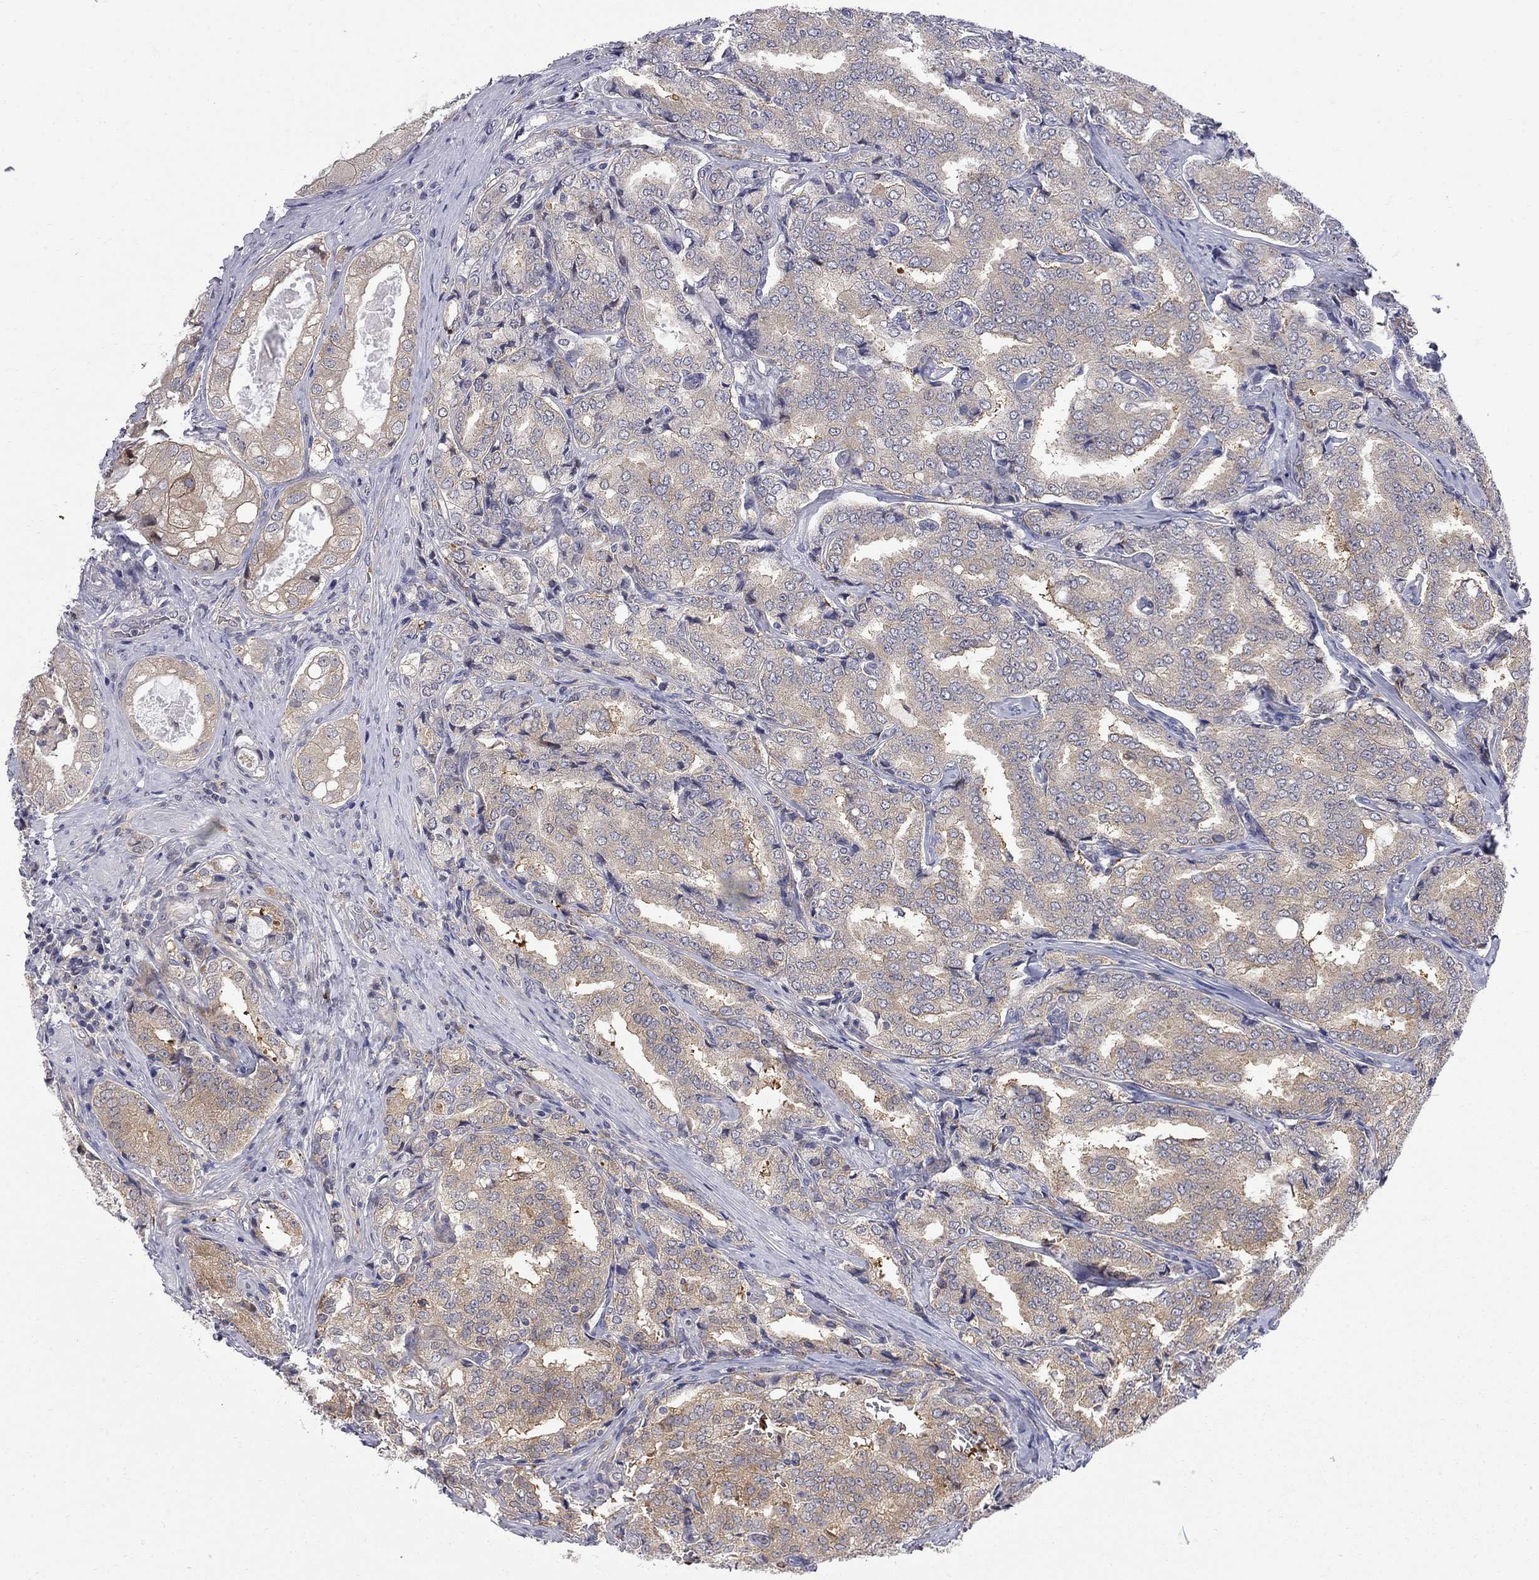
{"staining": {"intensity": "weak", "quantity": ">75%", "location": "cytoplasmic/membranous"}, "tissue": "prostate cancer", "cell_type": "Tumor cells", "image_type": "cancer", "snomed": [{"axis": "morphology", "description": "Adenocarcinoma, NOS"}, {"axis": "topography", "description": "Prostate"}], "caption": "Immunohistochemical staining of prostate cancer exhibits low levels of weak cytoplasmic/membranous protein positivity in approximately >75% of tumor cells.", "gene": "GALNT8", "patient": {"sex": "male", "age": 65}}